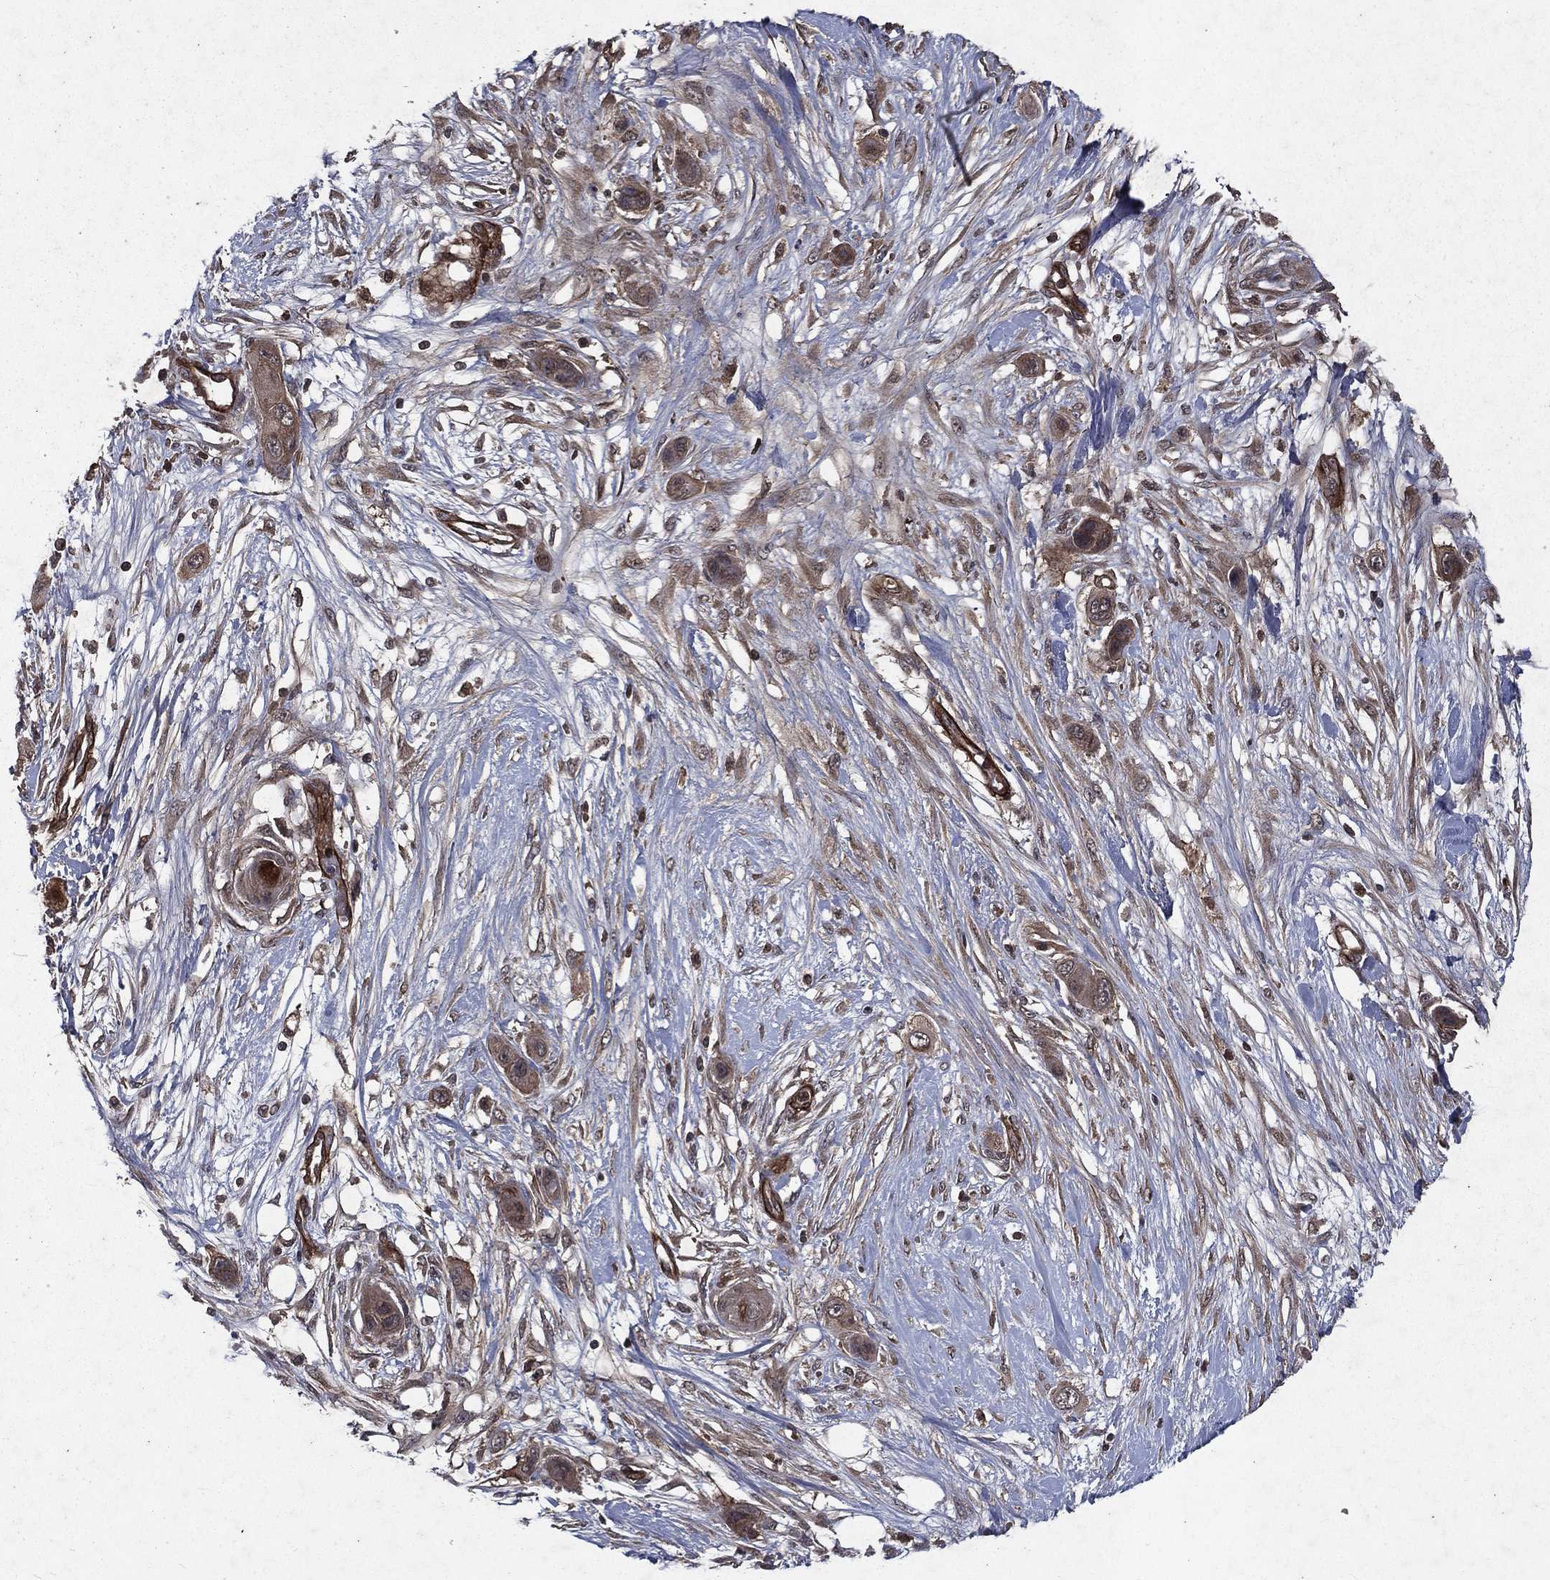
{"staining": {"intensity": "weak", "quantity": "25%-75%", "location": "cytoplasmic/membranous"}, "tissue": "skin cancer", "cell_type": "Tumor cells", "image_type": "cancer", "snomed": [{"axis": "morphology", "description": "Squamous cell carcinoma, NOS"}, {"axis": "topography", "description": "Skin"}], "caption": "There is low levels of weak cytoplasmic/membranous staining in tumor cells of squamous cell carcinoma (skin), as demonstrated by immunohistochemical staining (brown color).", "gene": "FGD1", "patient": {"sex": "male", "age": 79}}